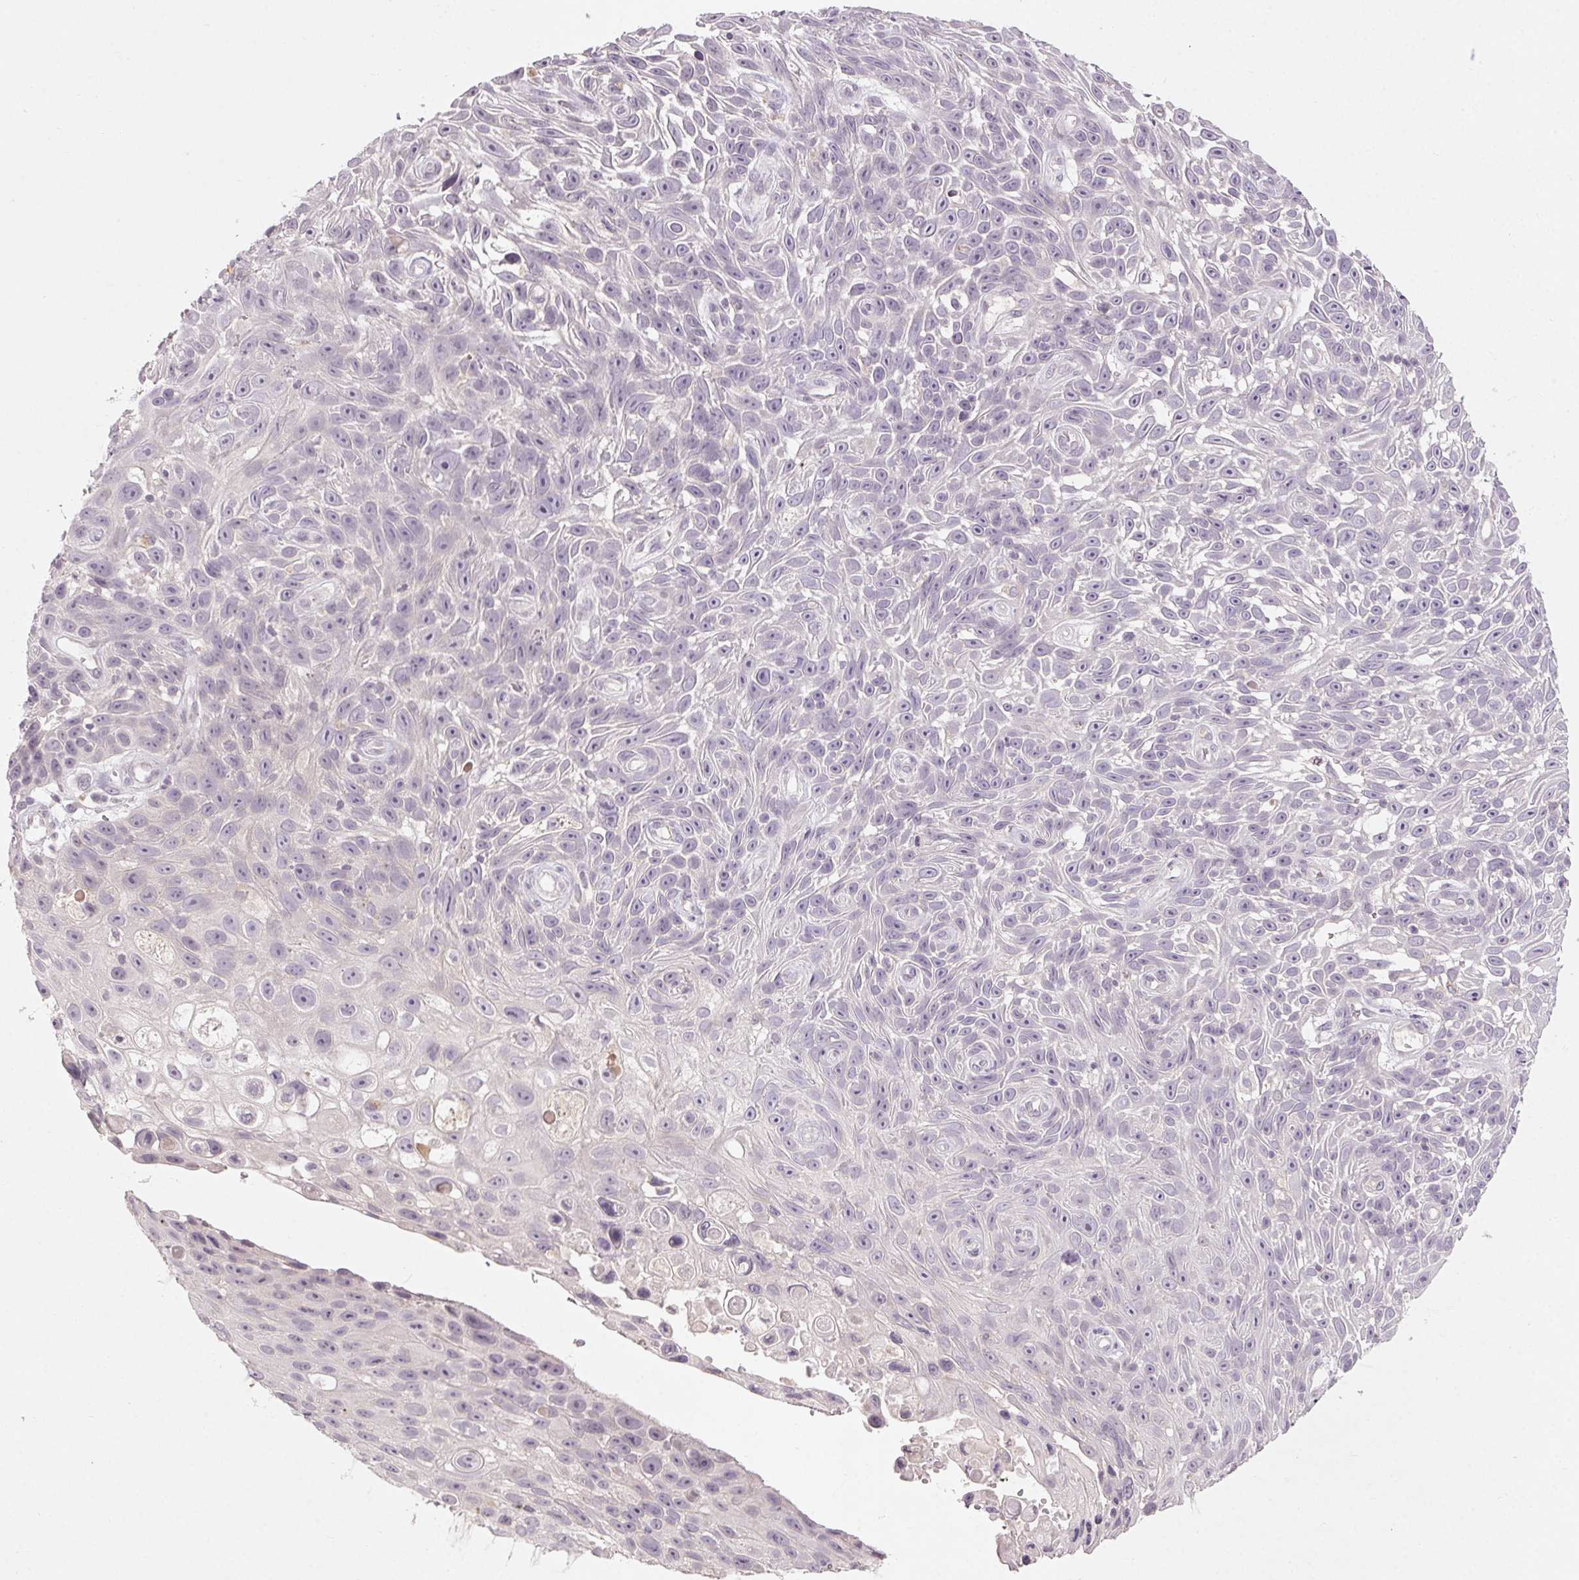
{"staining": {"intensity": "negative", "quantity": "none", "location": "none"}, "tissue": "skin cancer", "cell_type": "Tumor cells", "image_type": "cancer", "snomed": [{"axis": "morphology", "description": "Squamous cell carcinoma, NOS"}, {"axis": "topography", "description": "Skin"}], "caption": "This photomicrograph is of skin squamous cell carcinoma stained with immunohistochemistry (IHC) to label a protein in brown with the nuclei are counter-stained blue. There is no expression in tumor cells.", "gene": "KLRC3", "patient": {"sex": "male", "age": 82}}